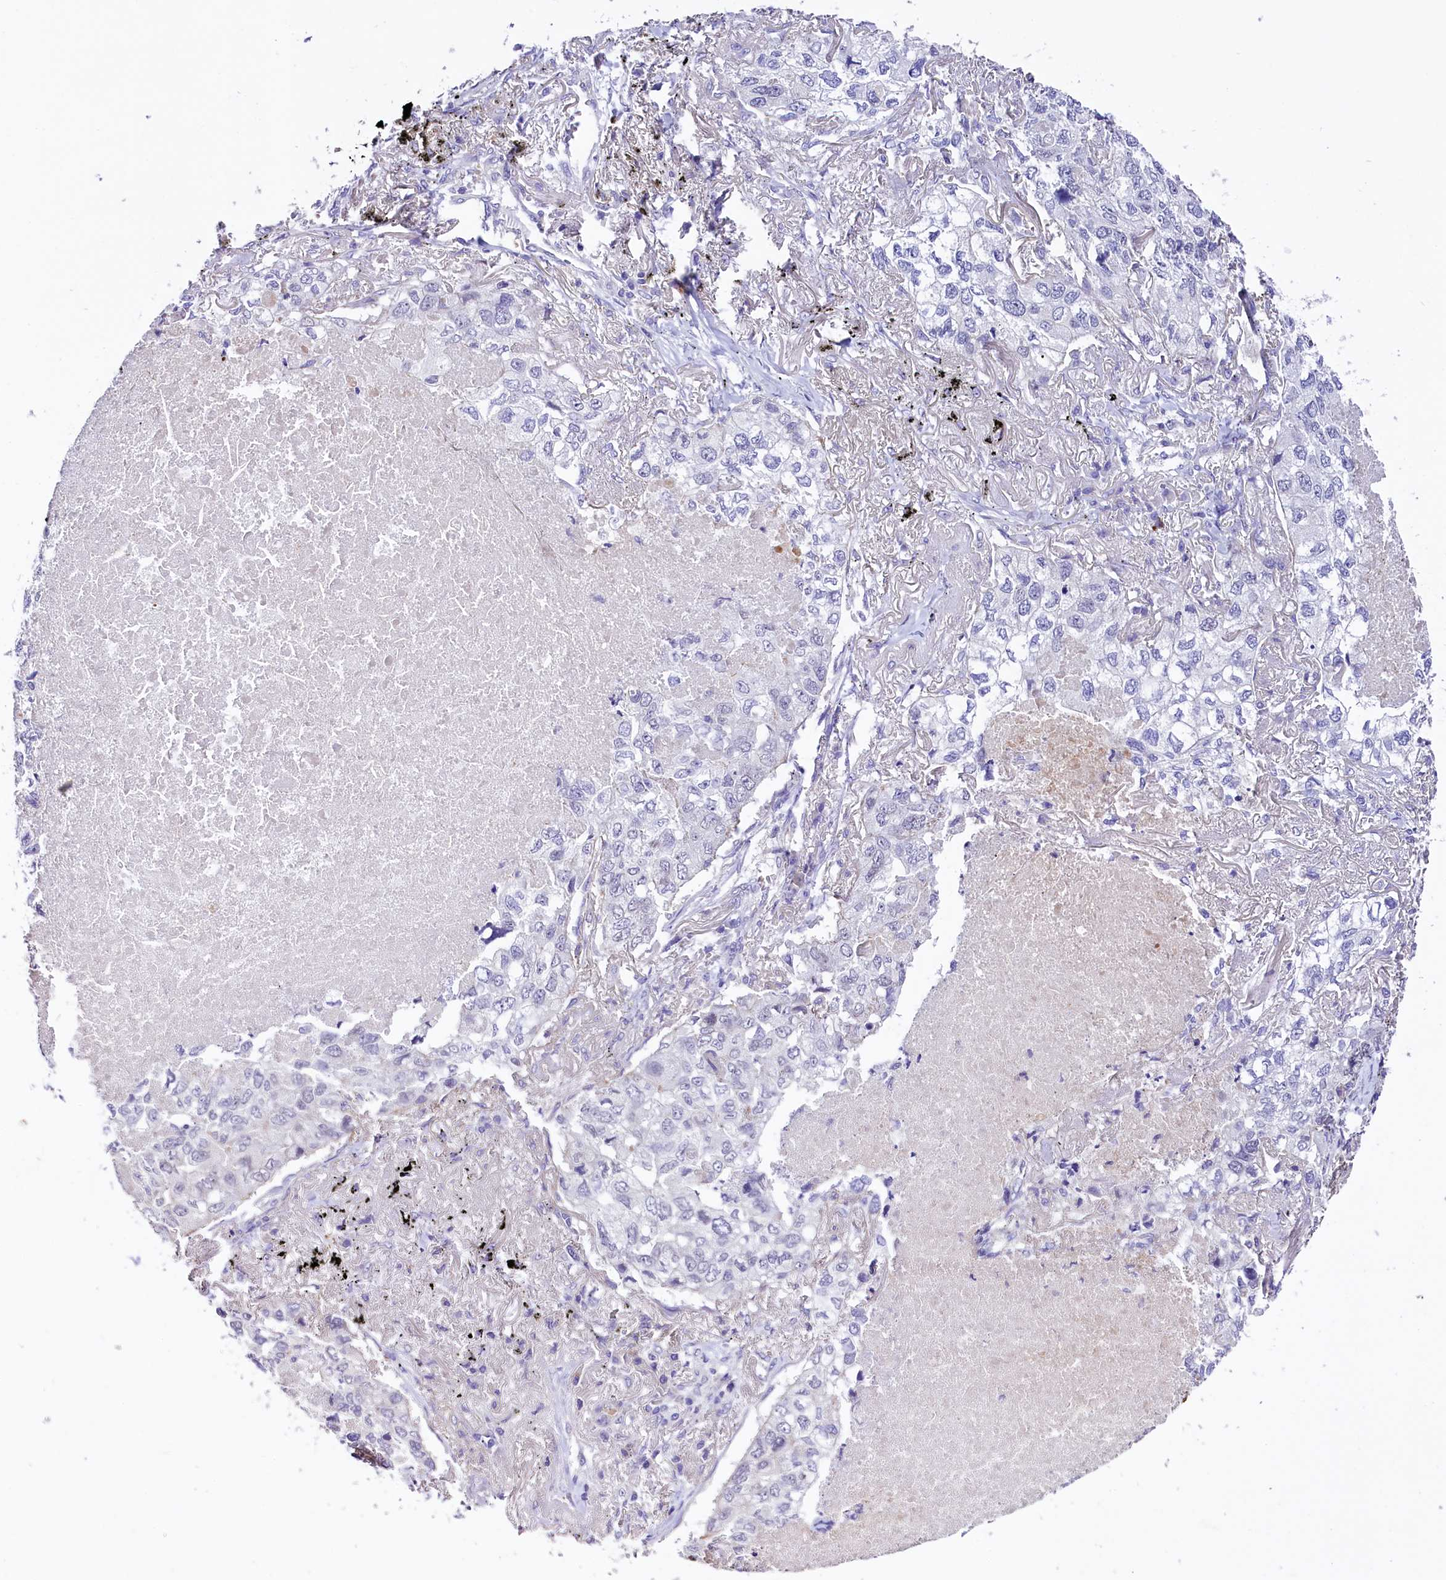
{"staining": {"intensity": "negative", "quantity": "none", "location": "none"}, "tissue": "lung cancer", "cell_type": "Tumor cells", "image_type": "cancer", "snomed": [{"axis": "morphology", "description": "Adenocarcinoma, NOS"}, {"axis": "topography", "description": "Lung"}], "caption": "Immunohistochemistry image of neoplastic tissue: lung cancer stained with DAB (3,3'-diaminobenzidine) displays no significant protein positivity in tumor cells.", "gene": "MEX3B", "patient": {"sex": "male", "age": 65}}